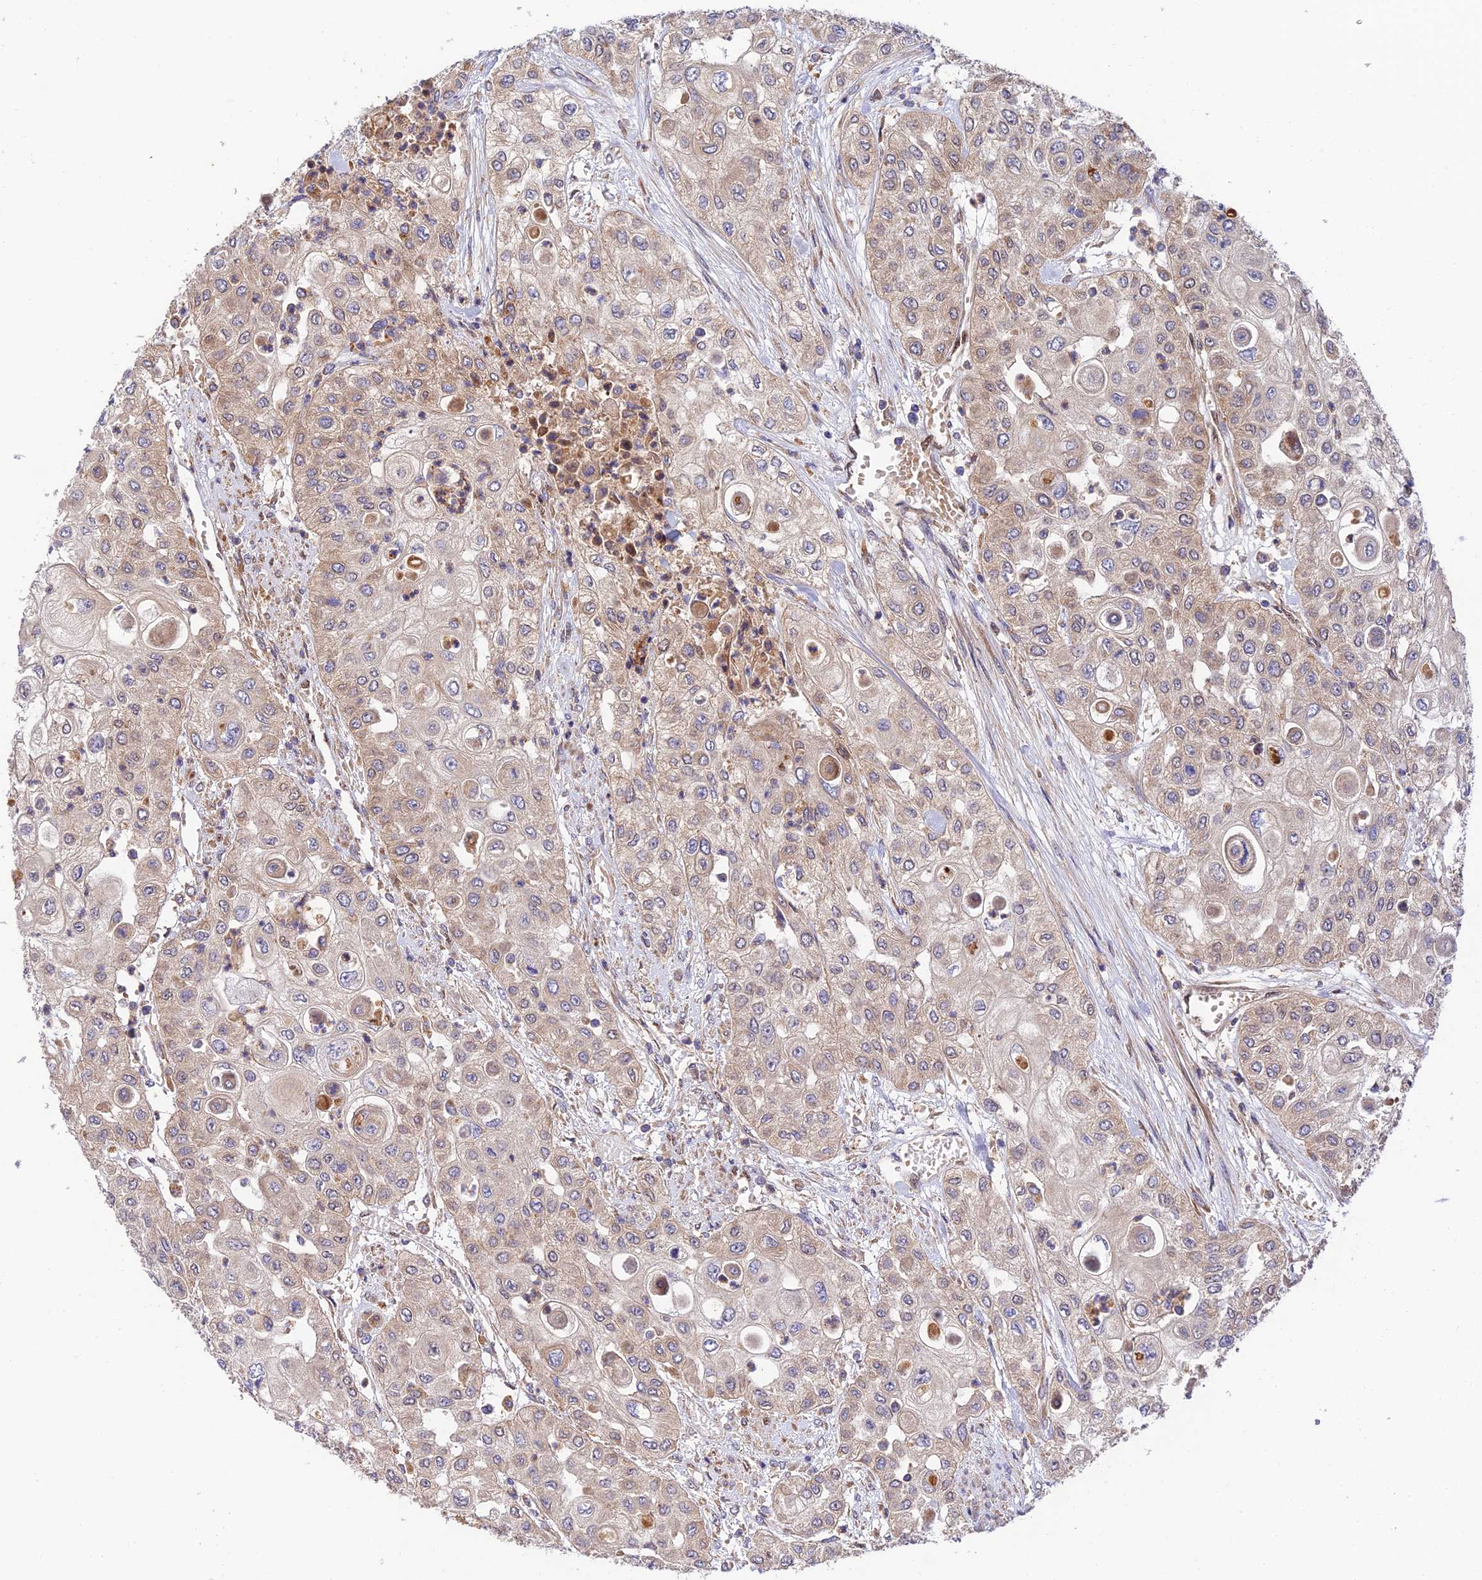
{"staining": {"intensity": "weak", "quantity": ">75%", "location": "cytoplasmic/membranous"}, "tissue": "urothelial cancer", "cell_type": "Tumor cells", "image_type": "cancer", "snomed": [{"axis": "morphology", "description": "Urothelial carcinoma, High grade"}, {"axis": "topography", "description": "Urinary bladder"}], "caption": "IHC of human urothelial carcinoma (high-grade) exhibits low levels of weak cytoplasmic/membranous expression in approximately >75% of tumor cells. The protein is shown in brown color, while the nuclei are stained blue.", "gene": "PODNL1", "patient": {"sex": "female", "age": 79}}